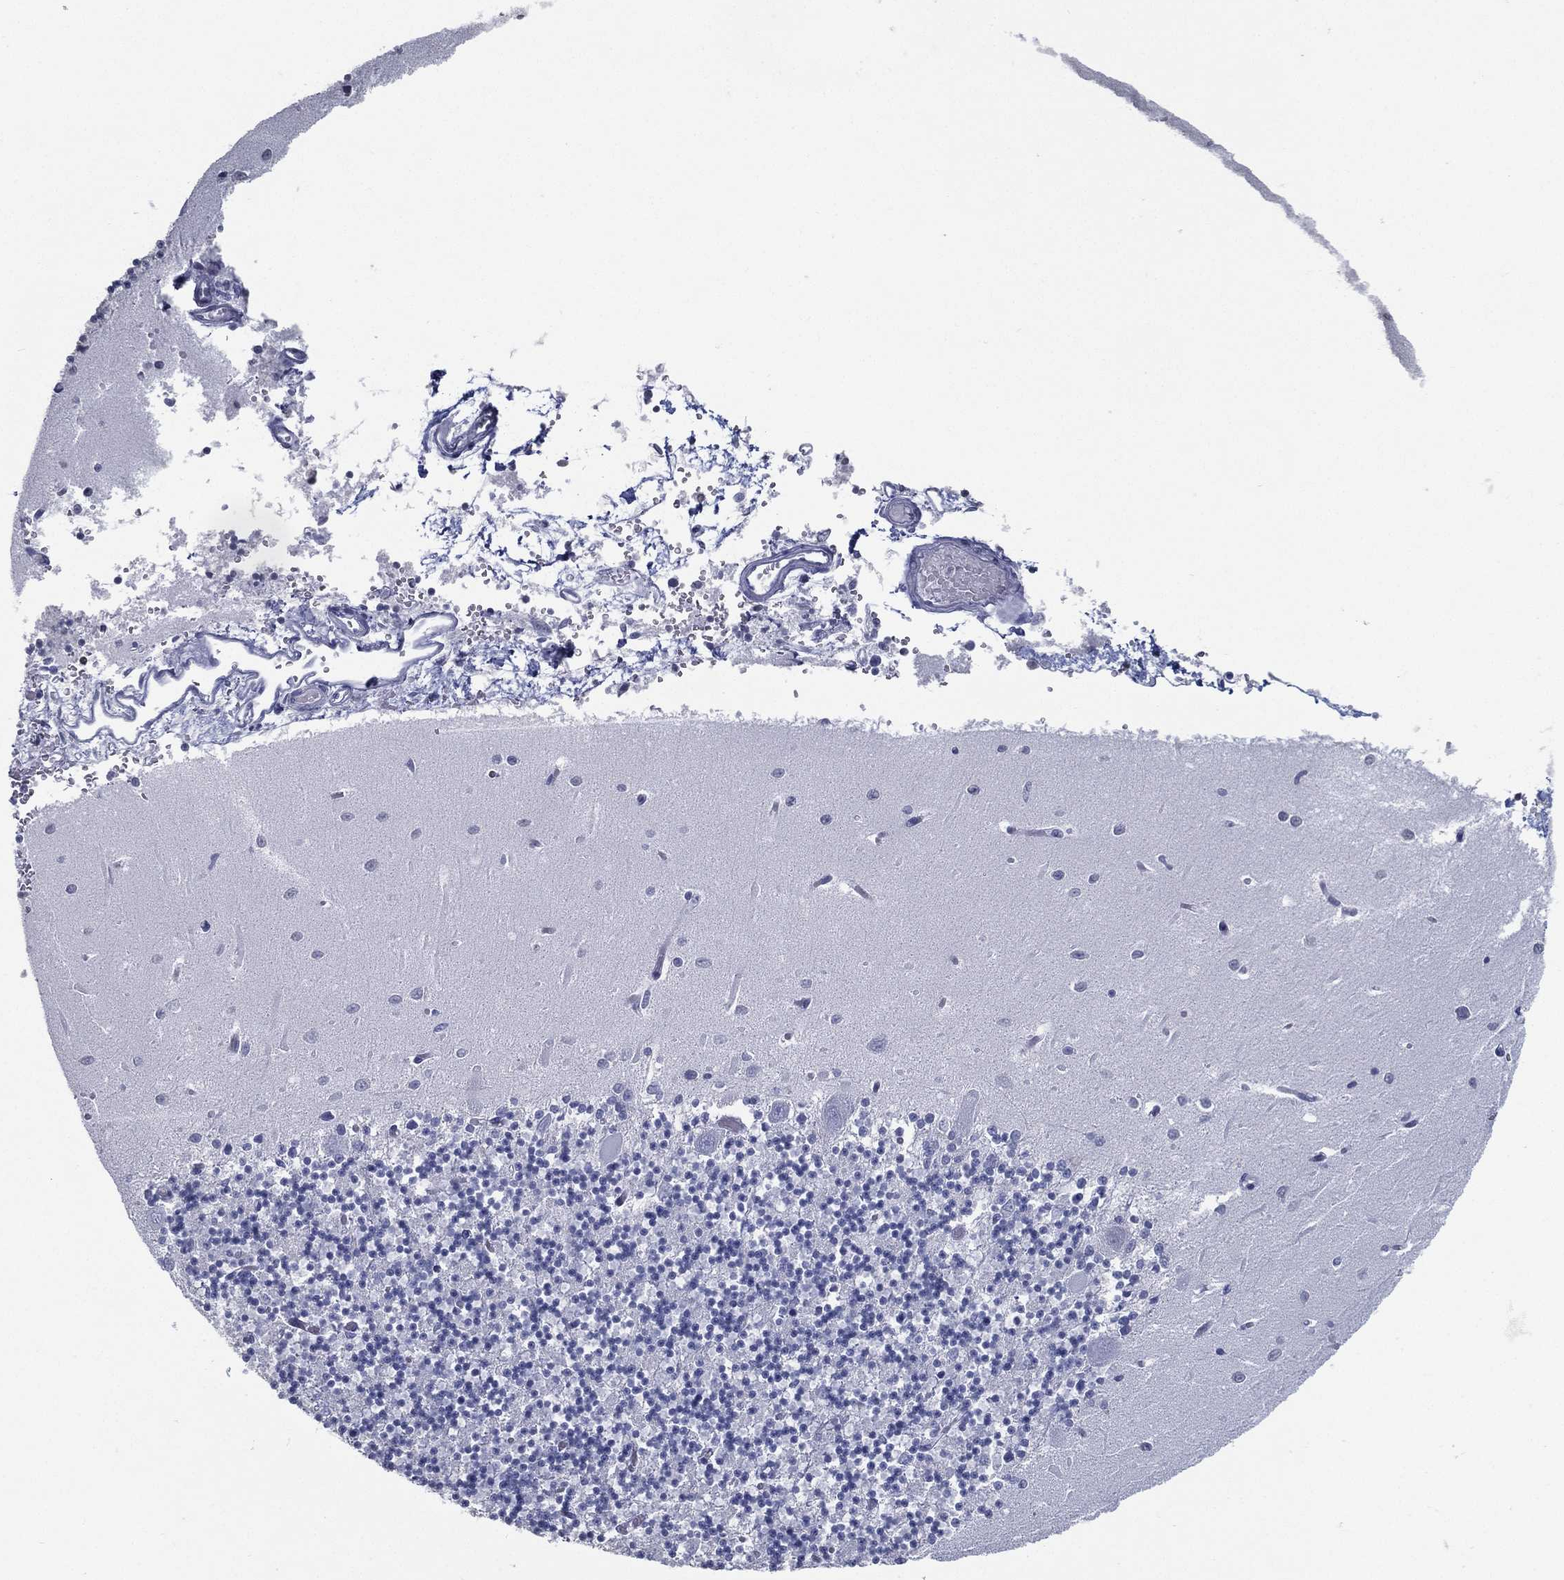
{"staining": {"intensity": "negative", "quantity": "none", "location": "none"}, "tissue": "cerebellum", "cell_type": "Cells in granular layer", "image_type": "normal", "snomed": [{"axis": "morphology", "description": "Normal tissue, NOS"}, {"axis": "topography", "description": "Cerebellum"}], "caption": "A high-resolution photomicrograph shows immunohistochemistry (IHC) staining of normal cerebellum, which demonstrates no significant staining in cells in granular layer.", "gene": "PYHIN1", "patient": {"sex": "female", "age": 64}}